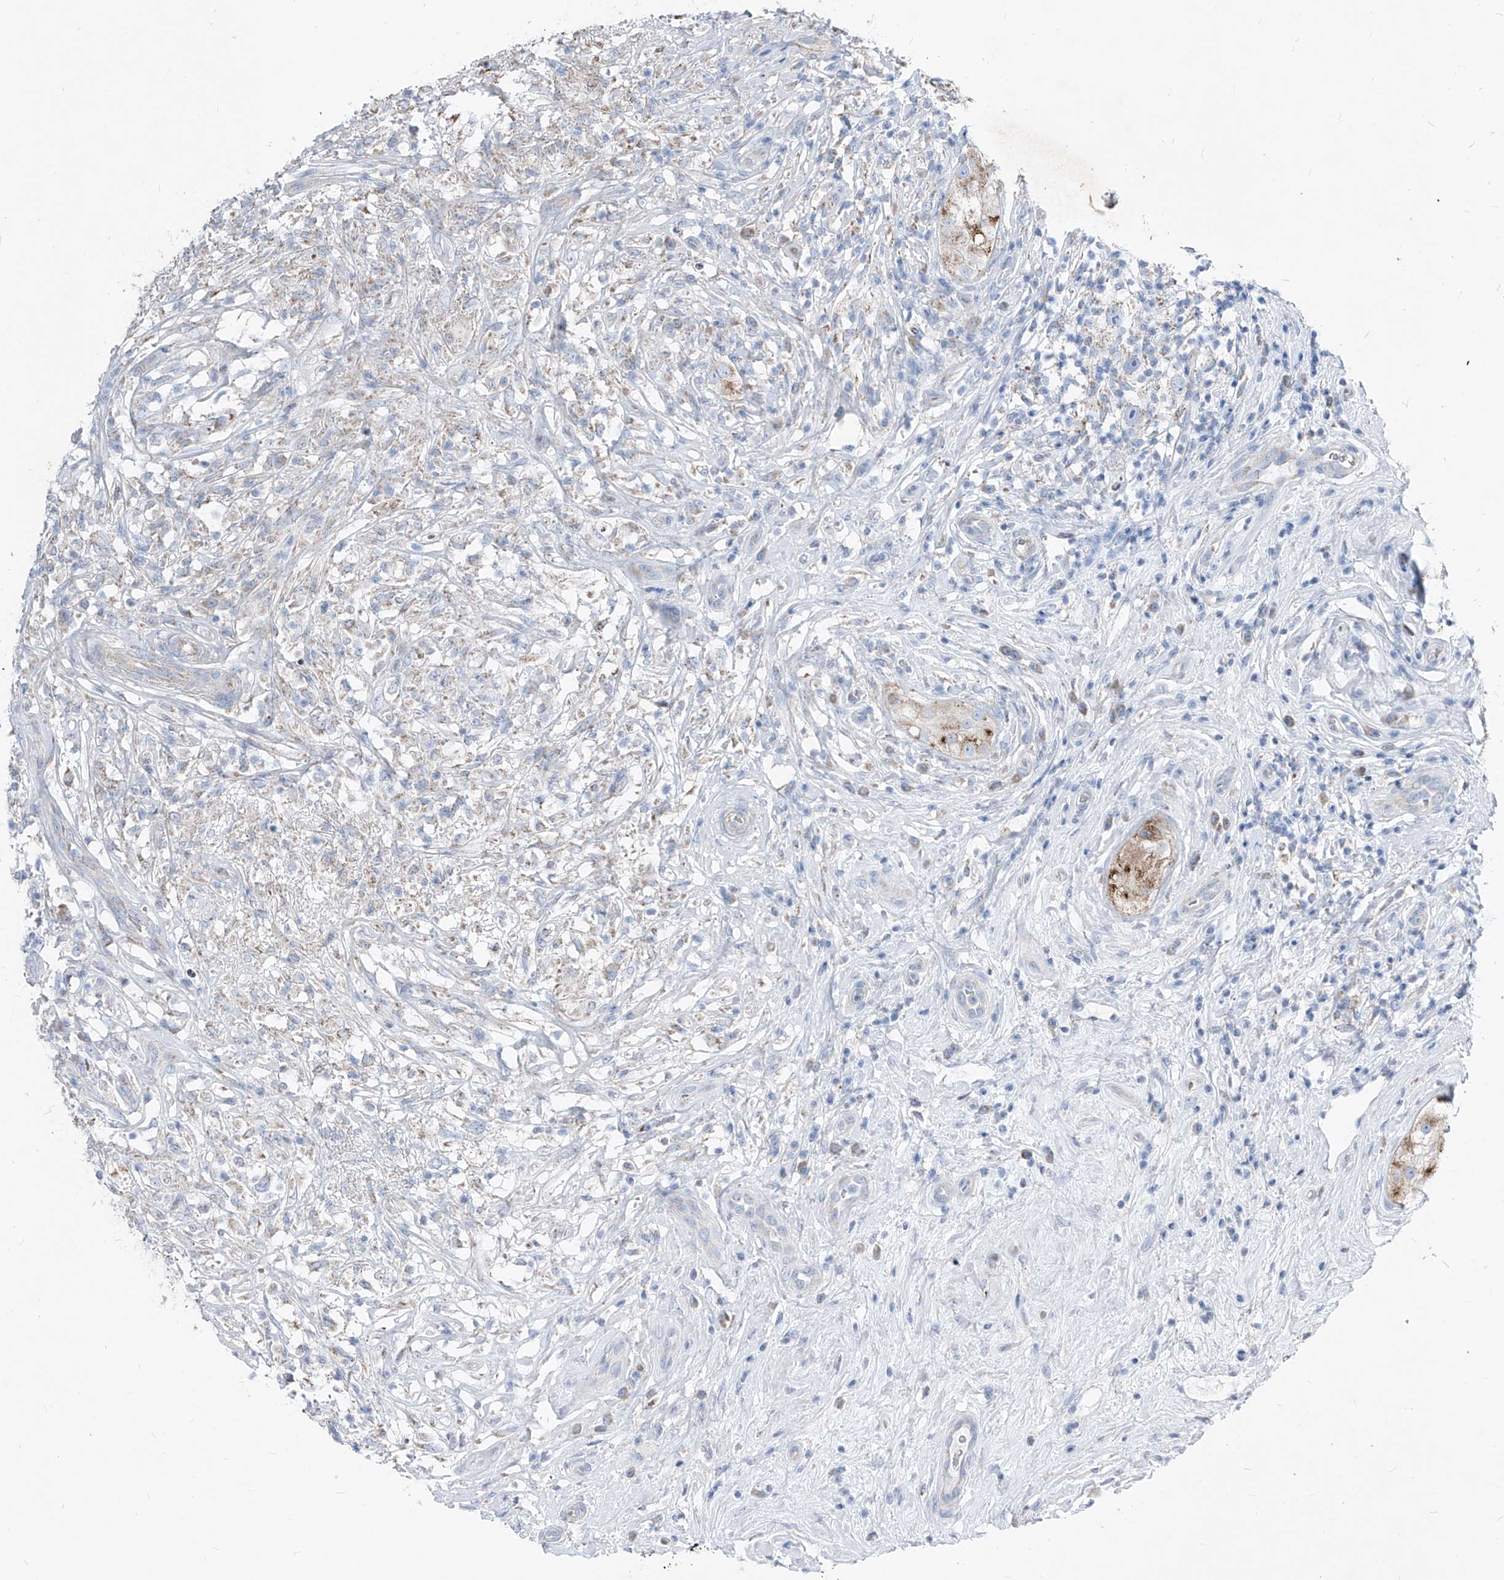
{"staining": {"intensity": "negative", "quantity": "none", "location": "none"}, "tissue": "testis cancer", "cell_type": "Tumor cells", "image_type": "cancer", "snomed": [{"axis": "morphology", "description": "Seminoma, NOS"}, {"axis": "topography", "description": "Testis"}], "caption": "This is an immunohistochemistry (IHC) photomicrograph of seminoma (testis). There is no staining in tumor cells.", "gene": "AGPS", "patient": {"sex": "male", "age": 49}}